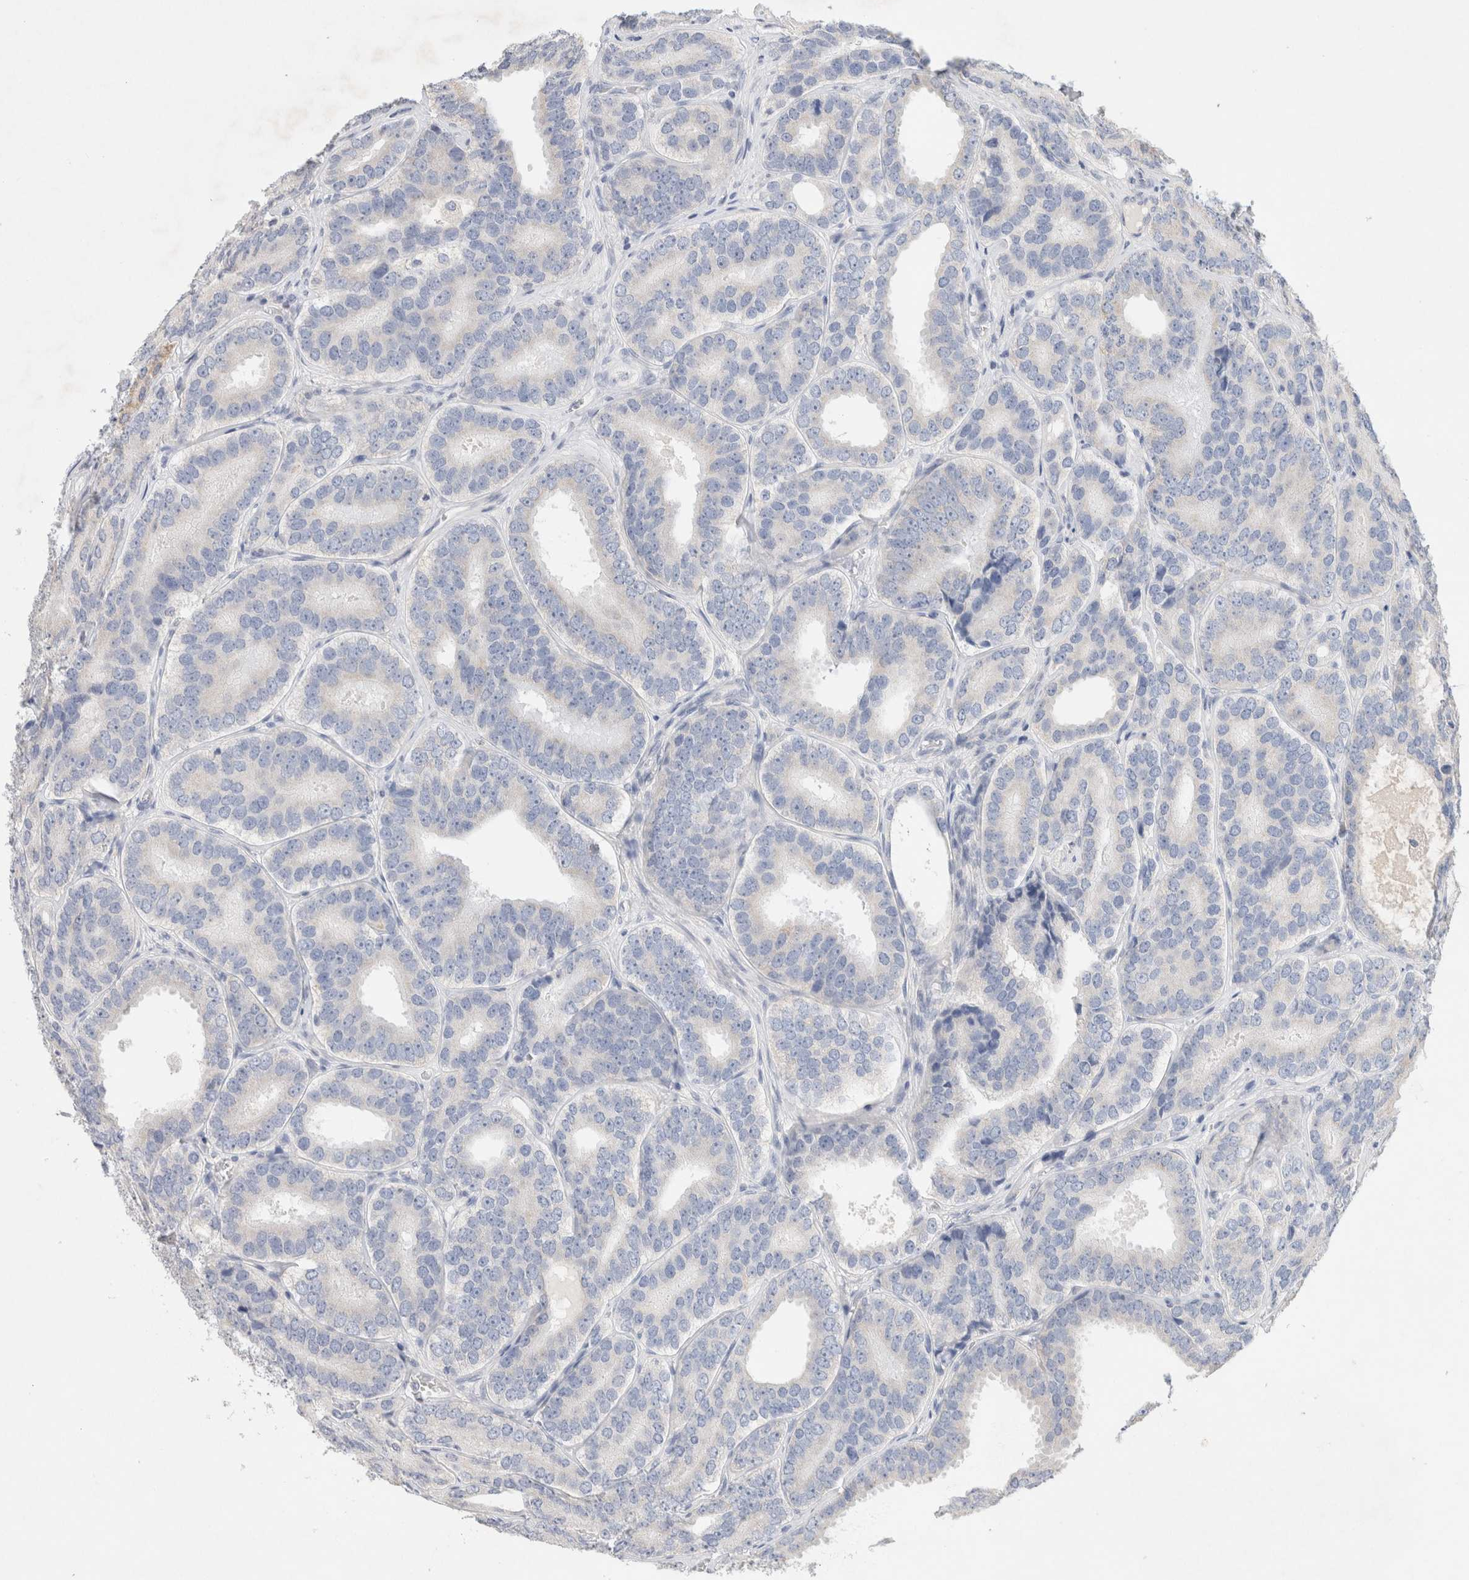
{"staining": {"intensity": "negative", "quantity": "none", "location": "none"}, "tissue": "prostate cancer", "cell_type": "Tumor cells", "image_type": "cancer", "snomed": [{"axis": "morphology", "description": "Adenocarcinoma, High grade"}, {"axis": "topography", "description": "Prostate"}], "caption": "IHC histopathology image of neoplastic tissue: adenocarcinoma (high-grade) (prostate) stained with DAB demonstrates no significant protein positivity in tumor cells. (Immunohistochemistry, brightfield microscopy, high magnification).", "gene": "MPP2", "patient": {"sex": "male", "age": 56}}